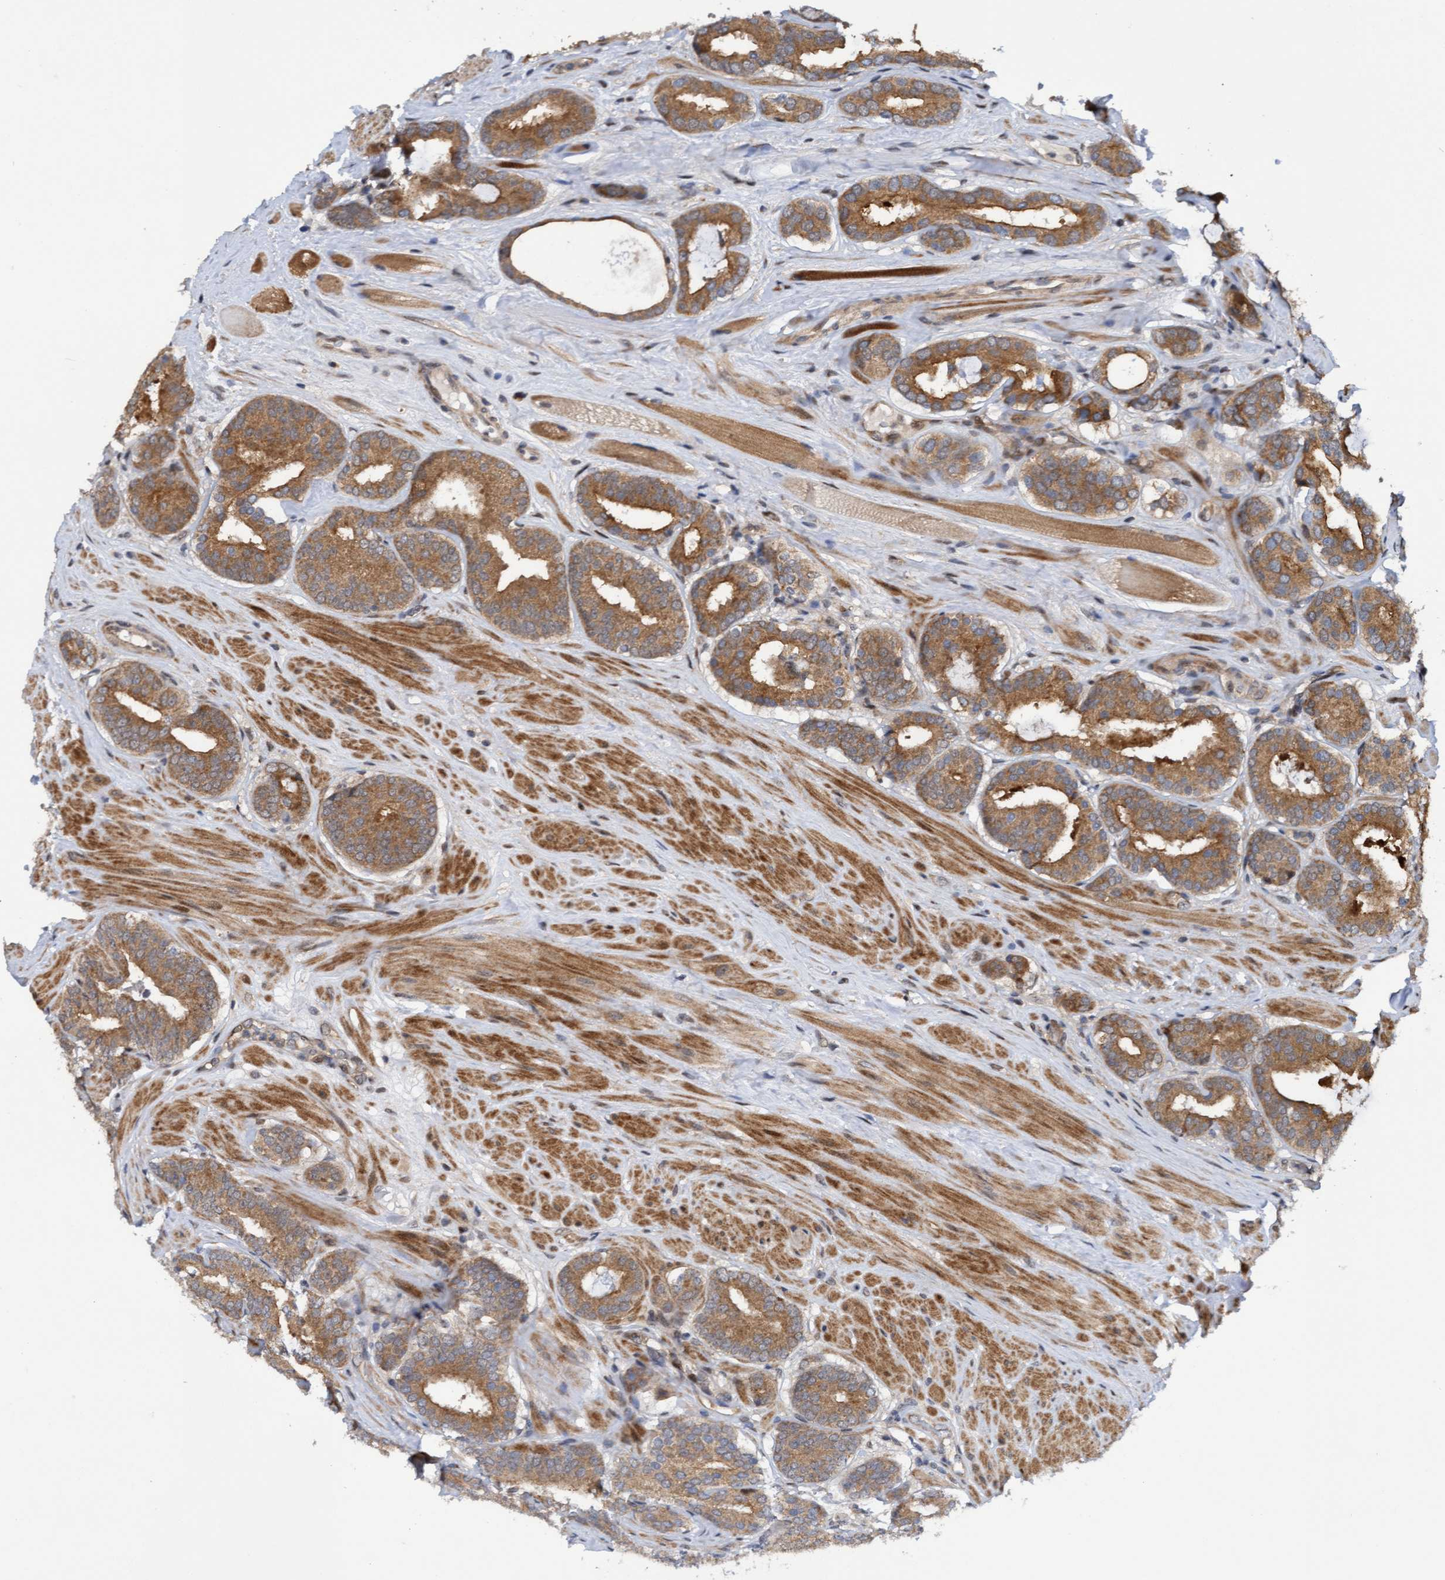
{"staining": {"intensity": "moderate", "quantity": ">75%", "location": "cytoplasmic/membranous"}, "tissue": "prostate cancer", "cell_type": "Tumor cells", "image_type": "cancer", "snomed": [{"axis": "morphology", "description": "Adenocarcinoma, Low grade"}, {"axis": "topography", "description": "Prostate"}], "caption": "The photomicrograph demonstrates immunohistochemical staining of prostate cancer. There is moderate cytoplasmic/membranous expression is appreciated in approximately >75% of tumor cells.", "gene": "ITFG1", "patient": {"sex": "male", "age": 69}}